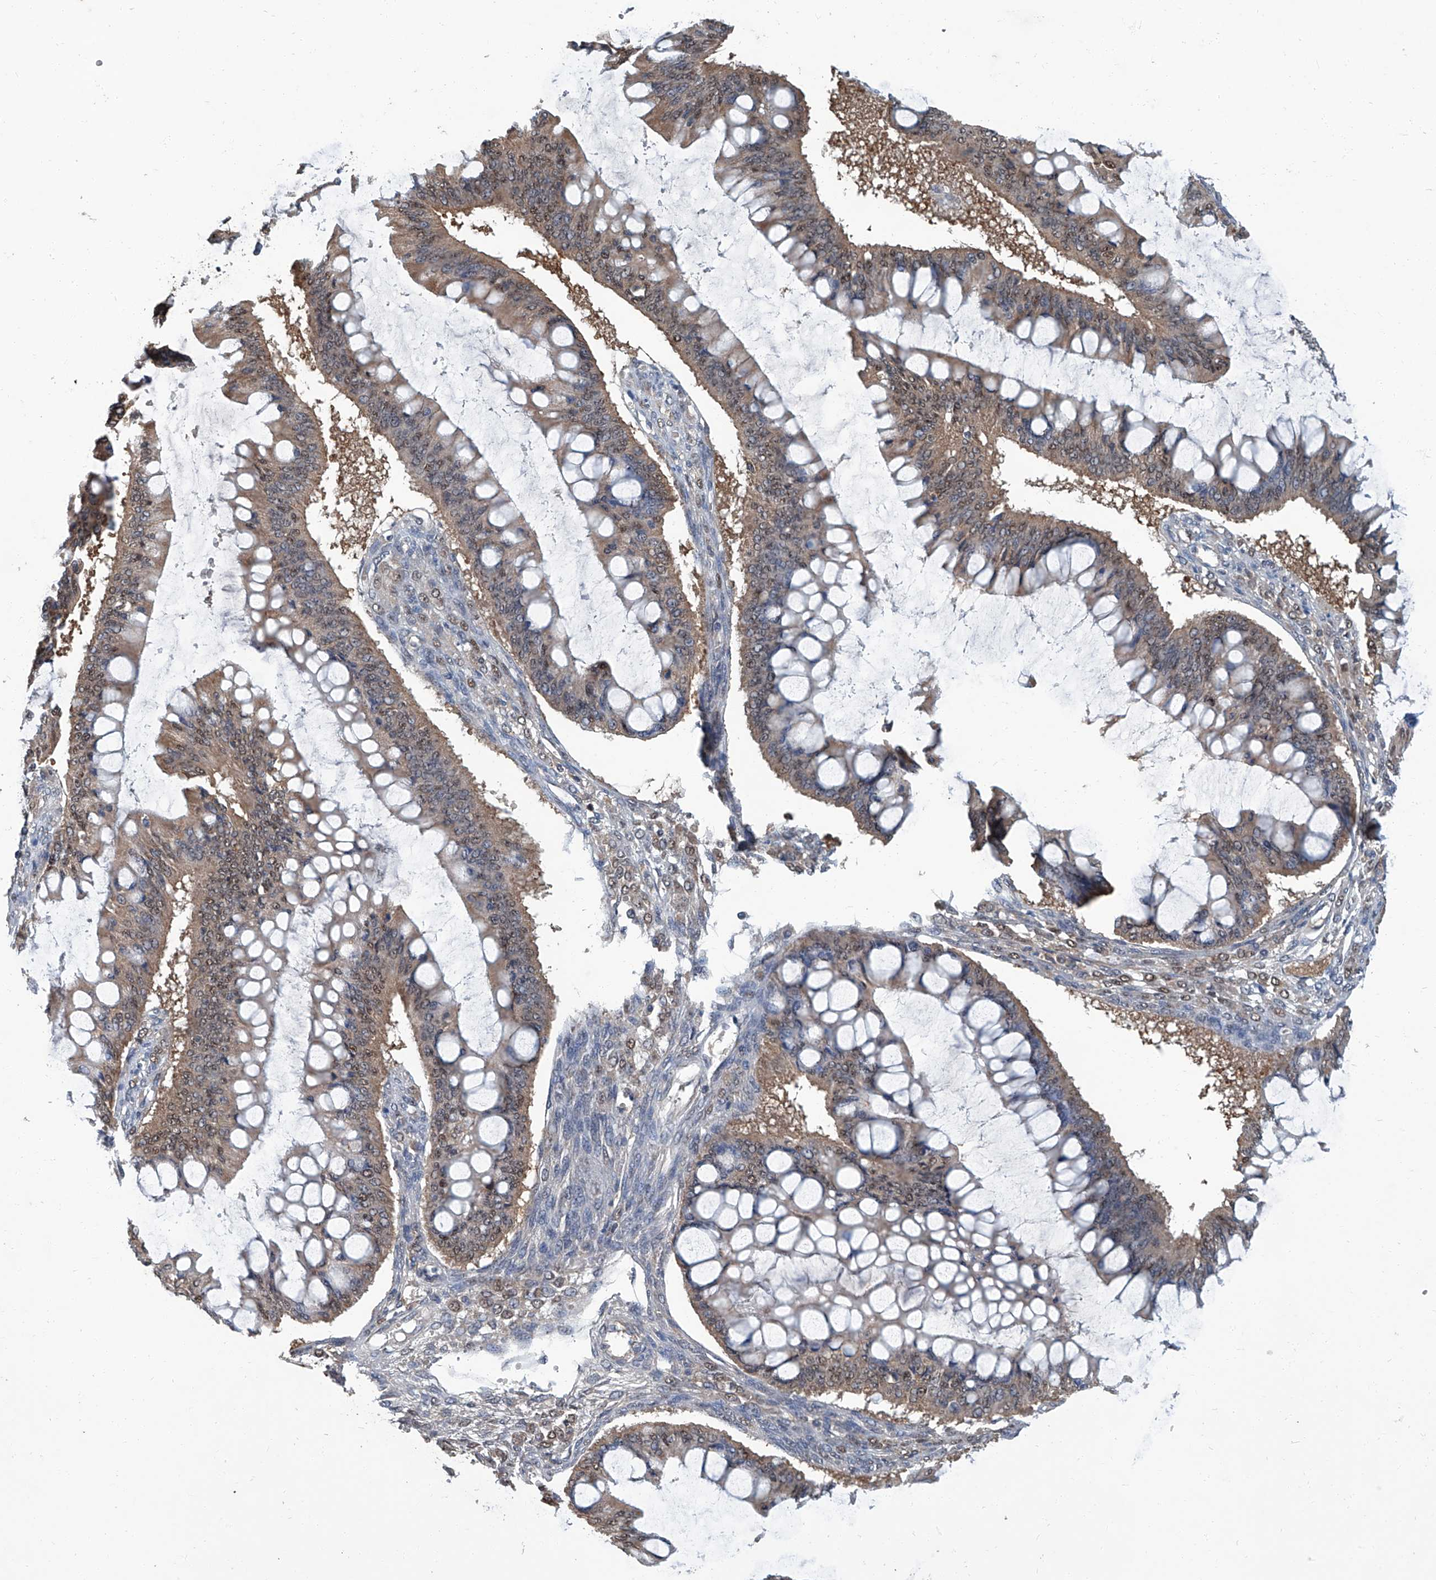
{"staining": {"intensity": "weak", "quantity": ">75%", "location": "cytoplasmic/membranous,nuclear"}, "tissue": "ovarian cancer", "cell_type": "Tumor cells", "image_type": "cancer", "snomed": [{"axis": "morphology", "description": "Cystadenocarcinoma, mucinous, NOS"}, {"axis": "topography", "description": "Ovary"}], "caption": "Protein expression analysis of human ovarian cancer reveals weak cytoplasmic/membranous and nuclear expression in approximately >75% of tumor cells.", "gene": "CLK1", "patient": {"sex": "female", "age": 73}}